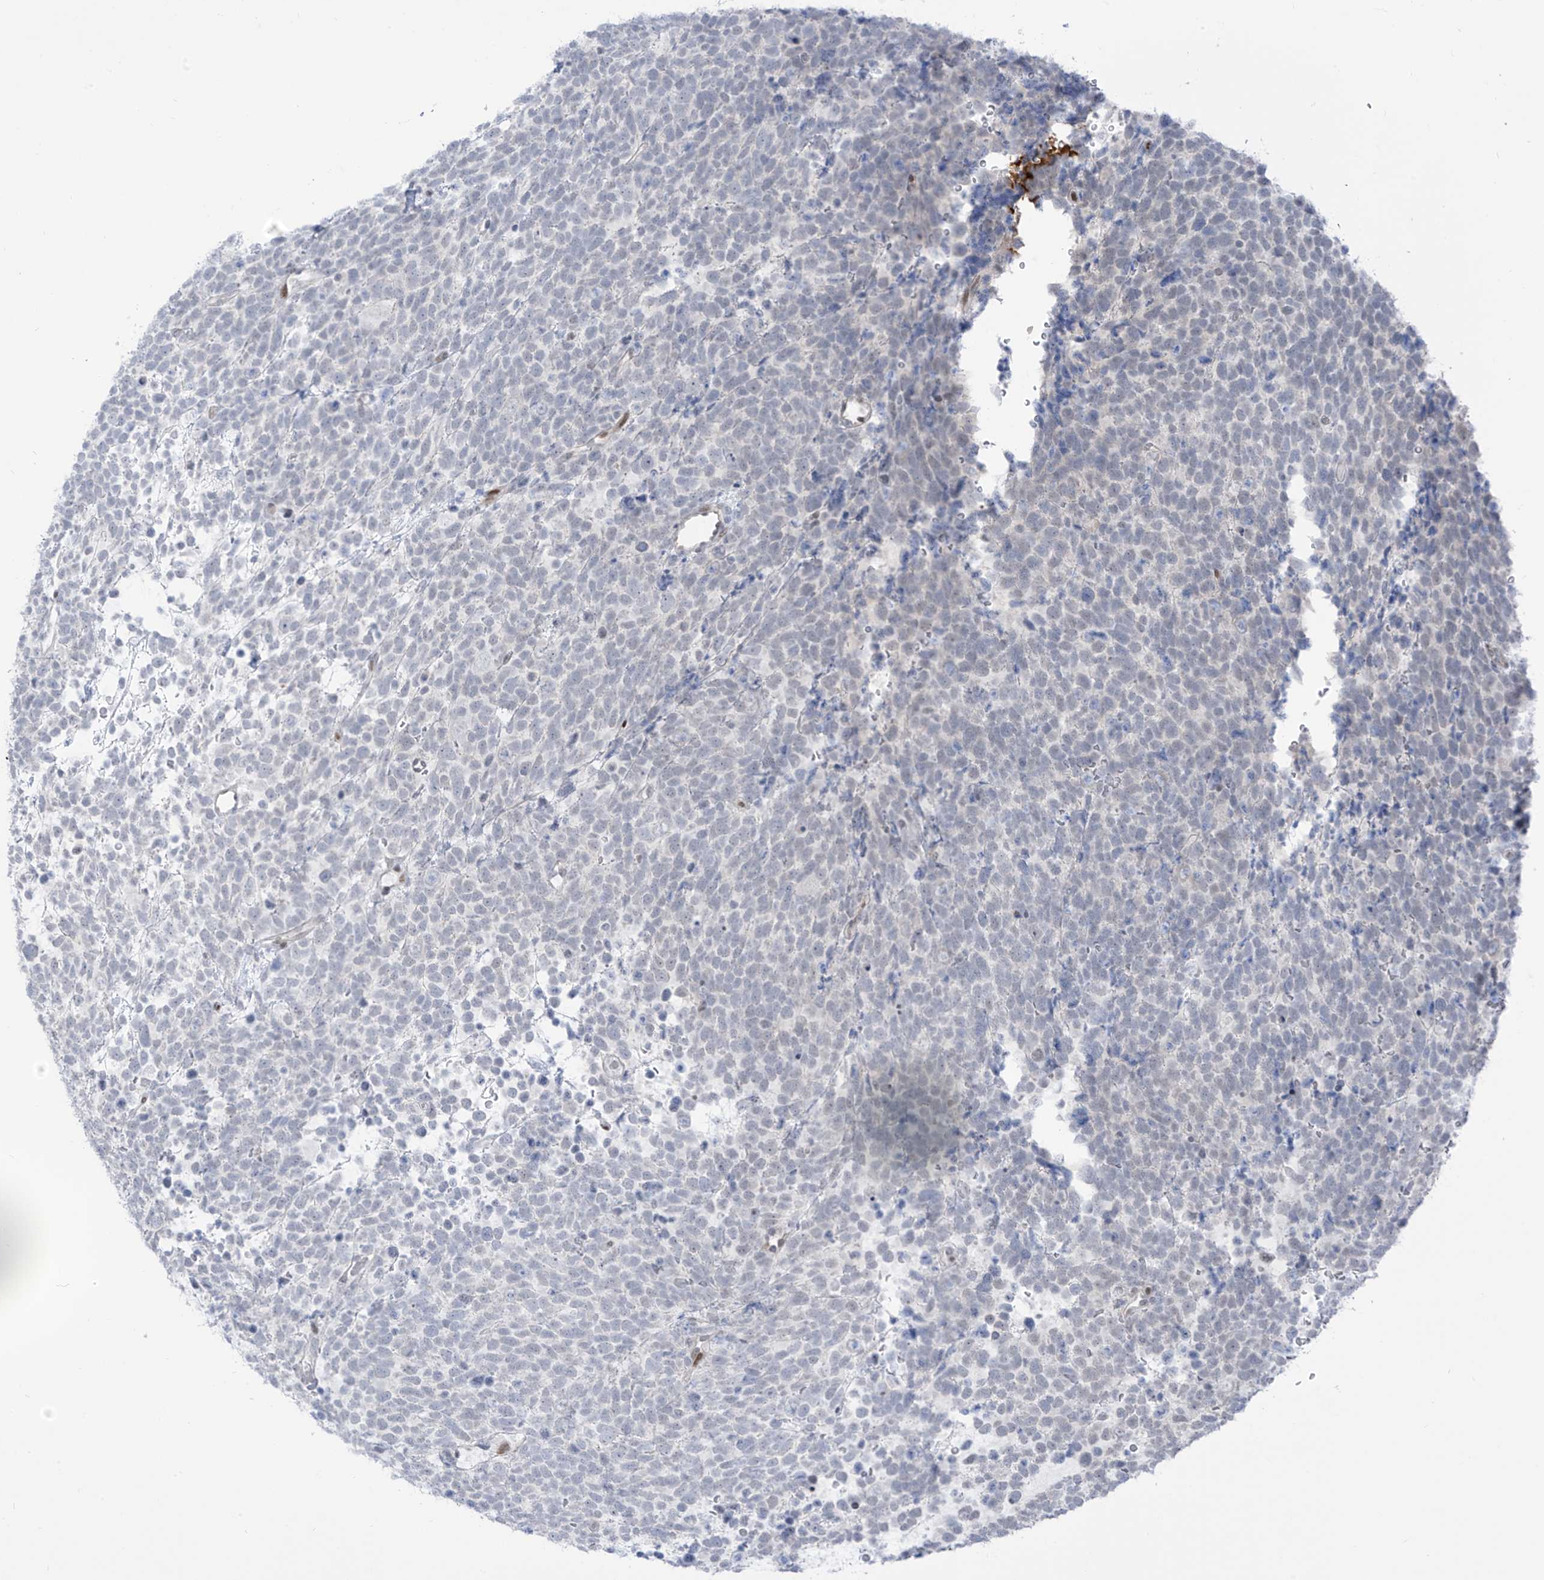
{"staining": {"intensity": "negative", "quantity": "none", "location": "none"}, "tissue": "urothelial cancer", "cell_type": "Tumor cells", "image_type": "cancer", "snomed": [{"axis": "morphology", "description": "Urothelial carcinoma, High grade"}, {"axis": "topography", "description": "Urinary bladder"}], "caption": "IHC image of human urothelial carcinoma (high-grade) stained for a protein (brown), which shows no staining in tumor cells.", "gene": "LIN9", "patient": {"sex": "female", "age": 82}}